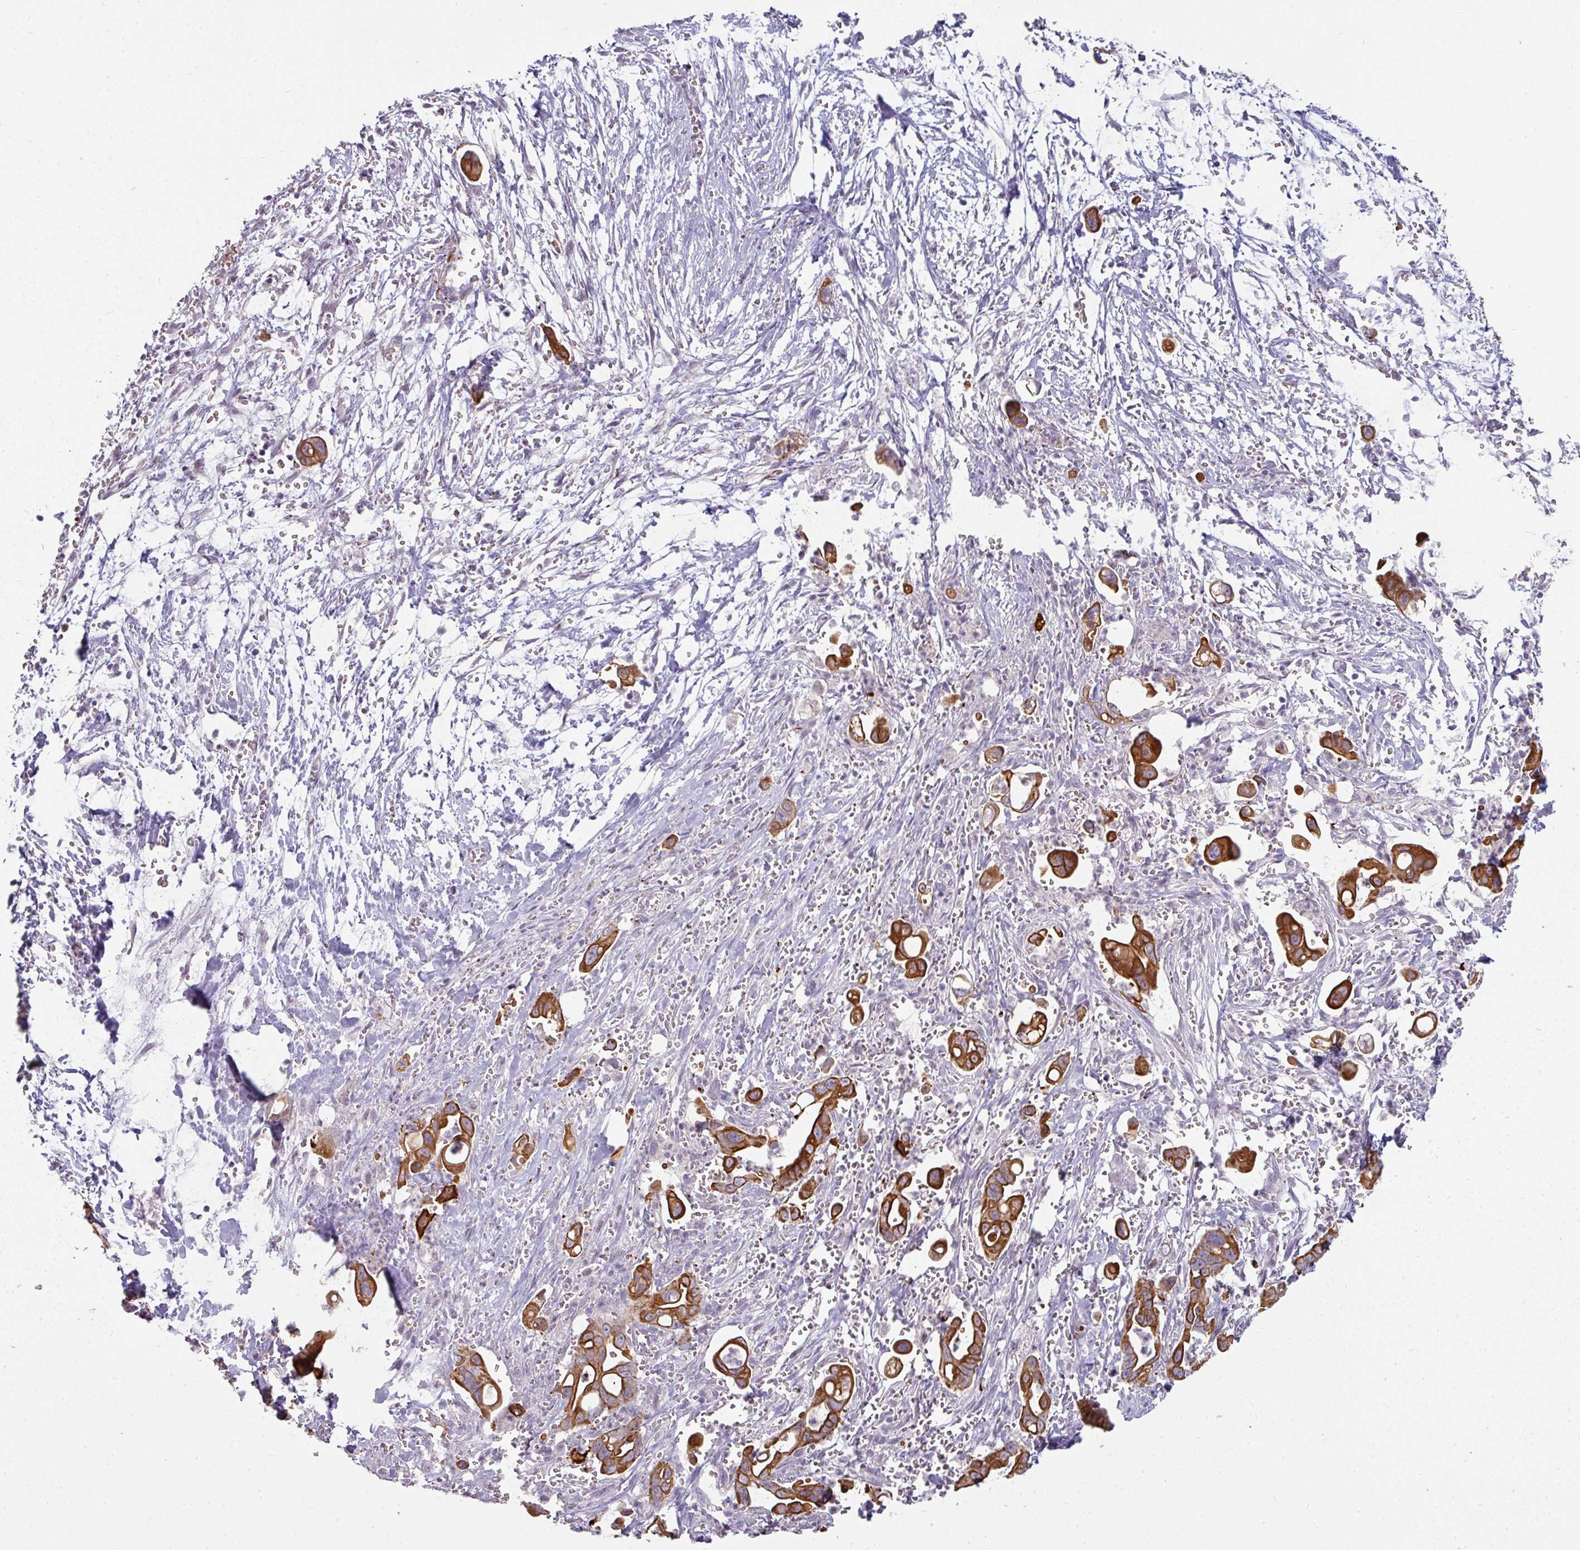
{"staining": {"intensity": "strong", "quantity": "25%-75%", "location": "cytoplasmic/membranous"}, "tissue": "pancreatic cancer", "cell_type": "Tumor cells", "image_type": "cancer", "snomed": [{"axis": "morphology", "description": "Adenocarcinoma, NOS"}, {"axis": "topography", "description": "Pancreas"}], "caption": "Immunohistochemistry (IHC) (DAB (3,3'-diaminobenzidine)) staining of pancreatic adenocarcinoma shows strong cytoplasmic/membranous protein positivity in about 25%-75% of tumor cells. (brown staining indicates protein expression, while blue staining denotes nuclei).", "gene": "GTF2H3", "patient": {"sex": "male", "age": 61}}